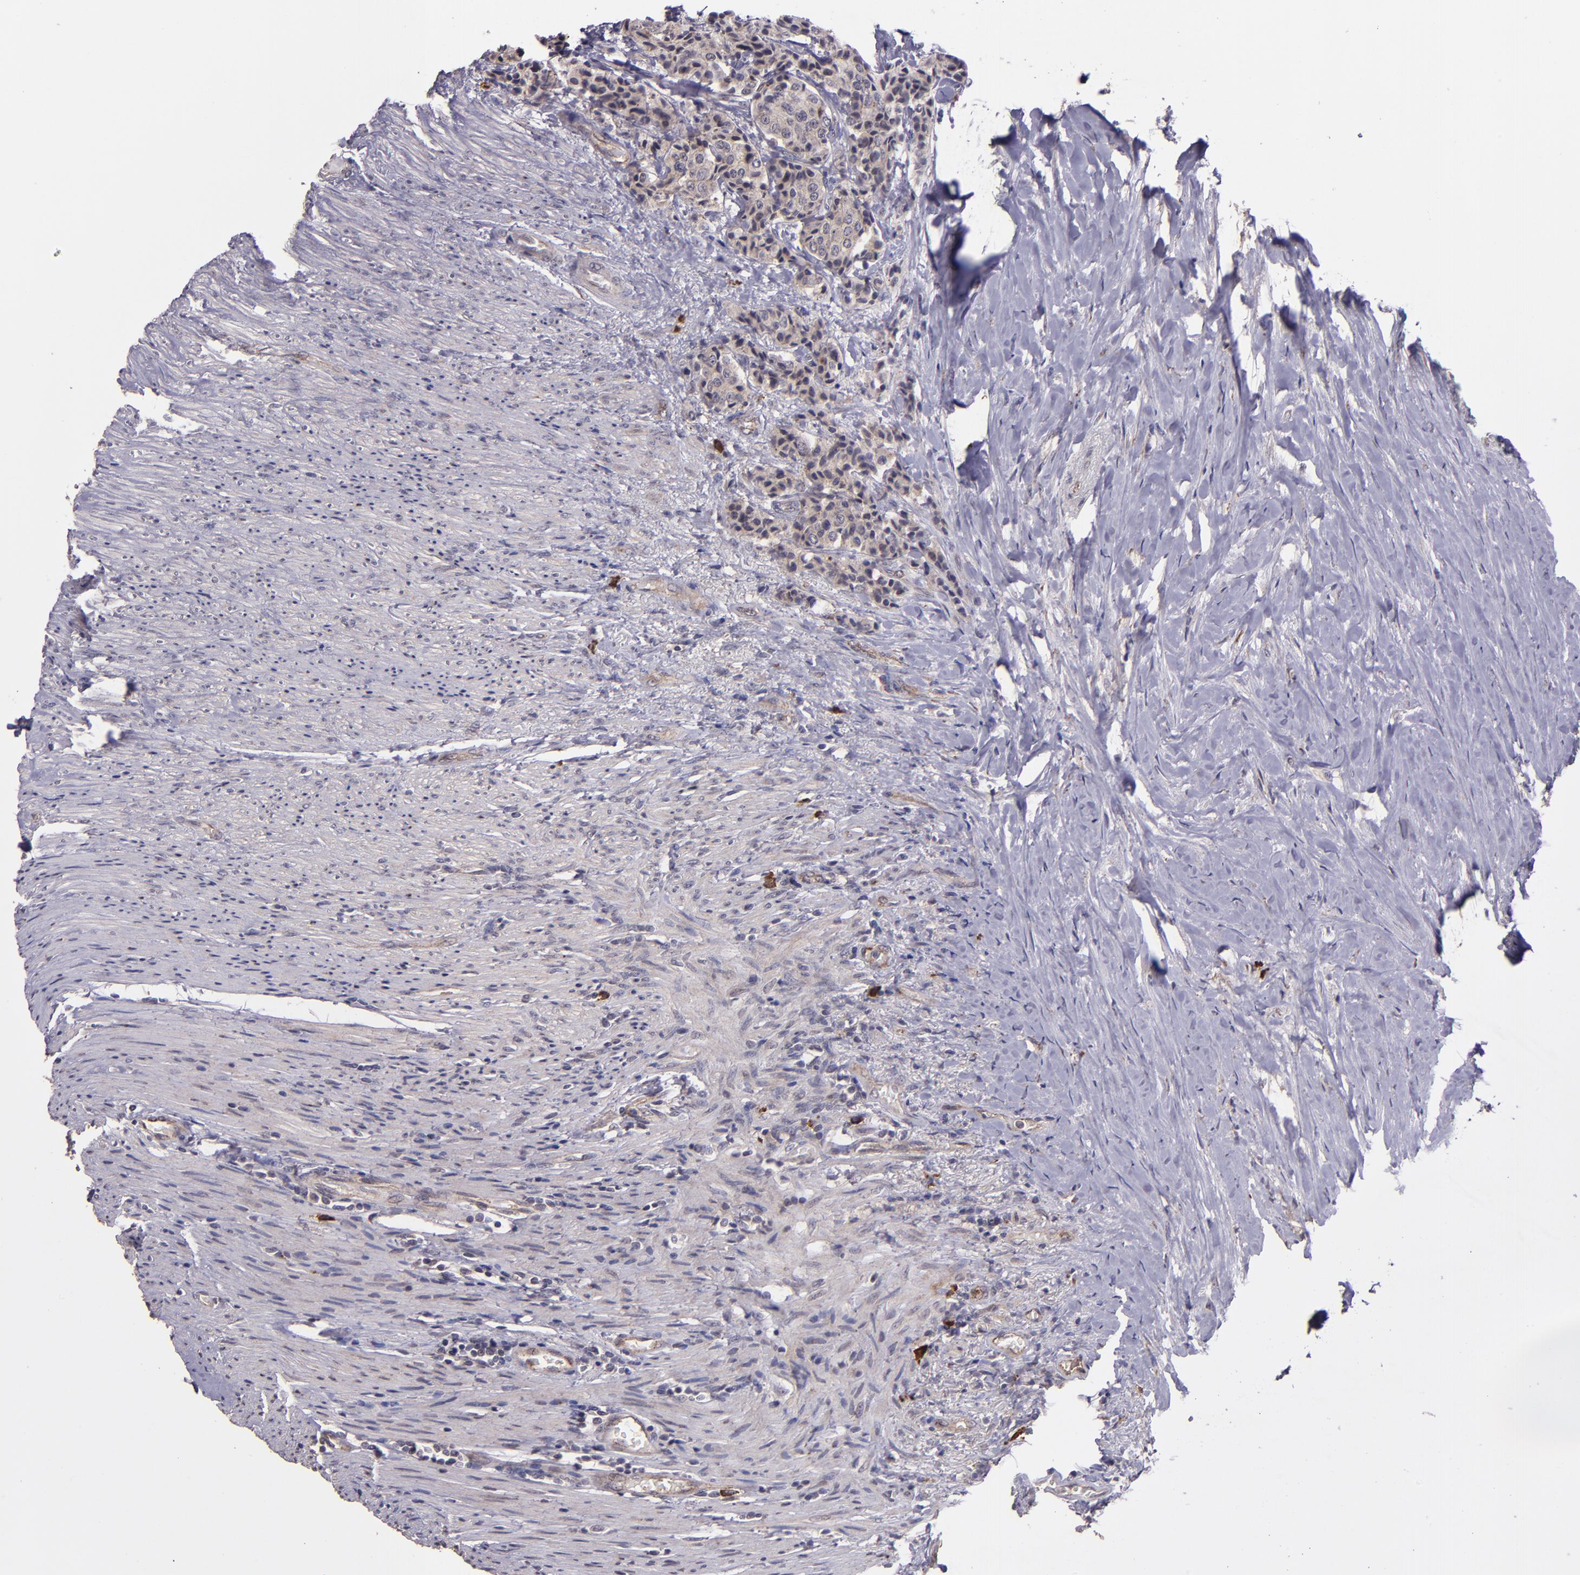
{"staining": {"intensity": "weak", "quantity": ">75%", "location": "cytoplasmic/membranous"}, "tissue": "carcinoid", "cell_type": "Tumor cells", "image_type": "cancer", "snomed": [{"axis": "morphology", "description": "Carcinoid, malignant, NOS"}, {"axis": "topography", "description": "Colon"}], "caption": "Immunohistochemistry histopathology image of carcinoid stained for a protein (brown), which shows low levels of weak cytoplasmic/membranous staining in approximately >75% of tumor cells.", "gene": "TAF7L", "patient": {"sex": "female", "age": 61}}